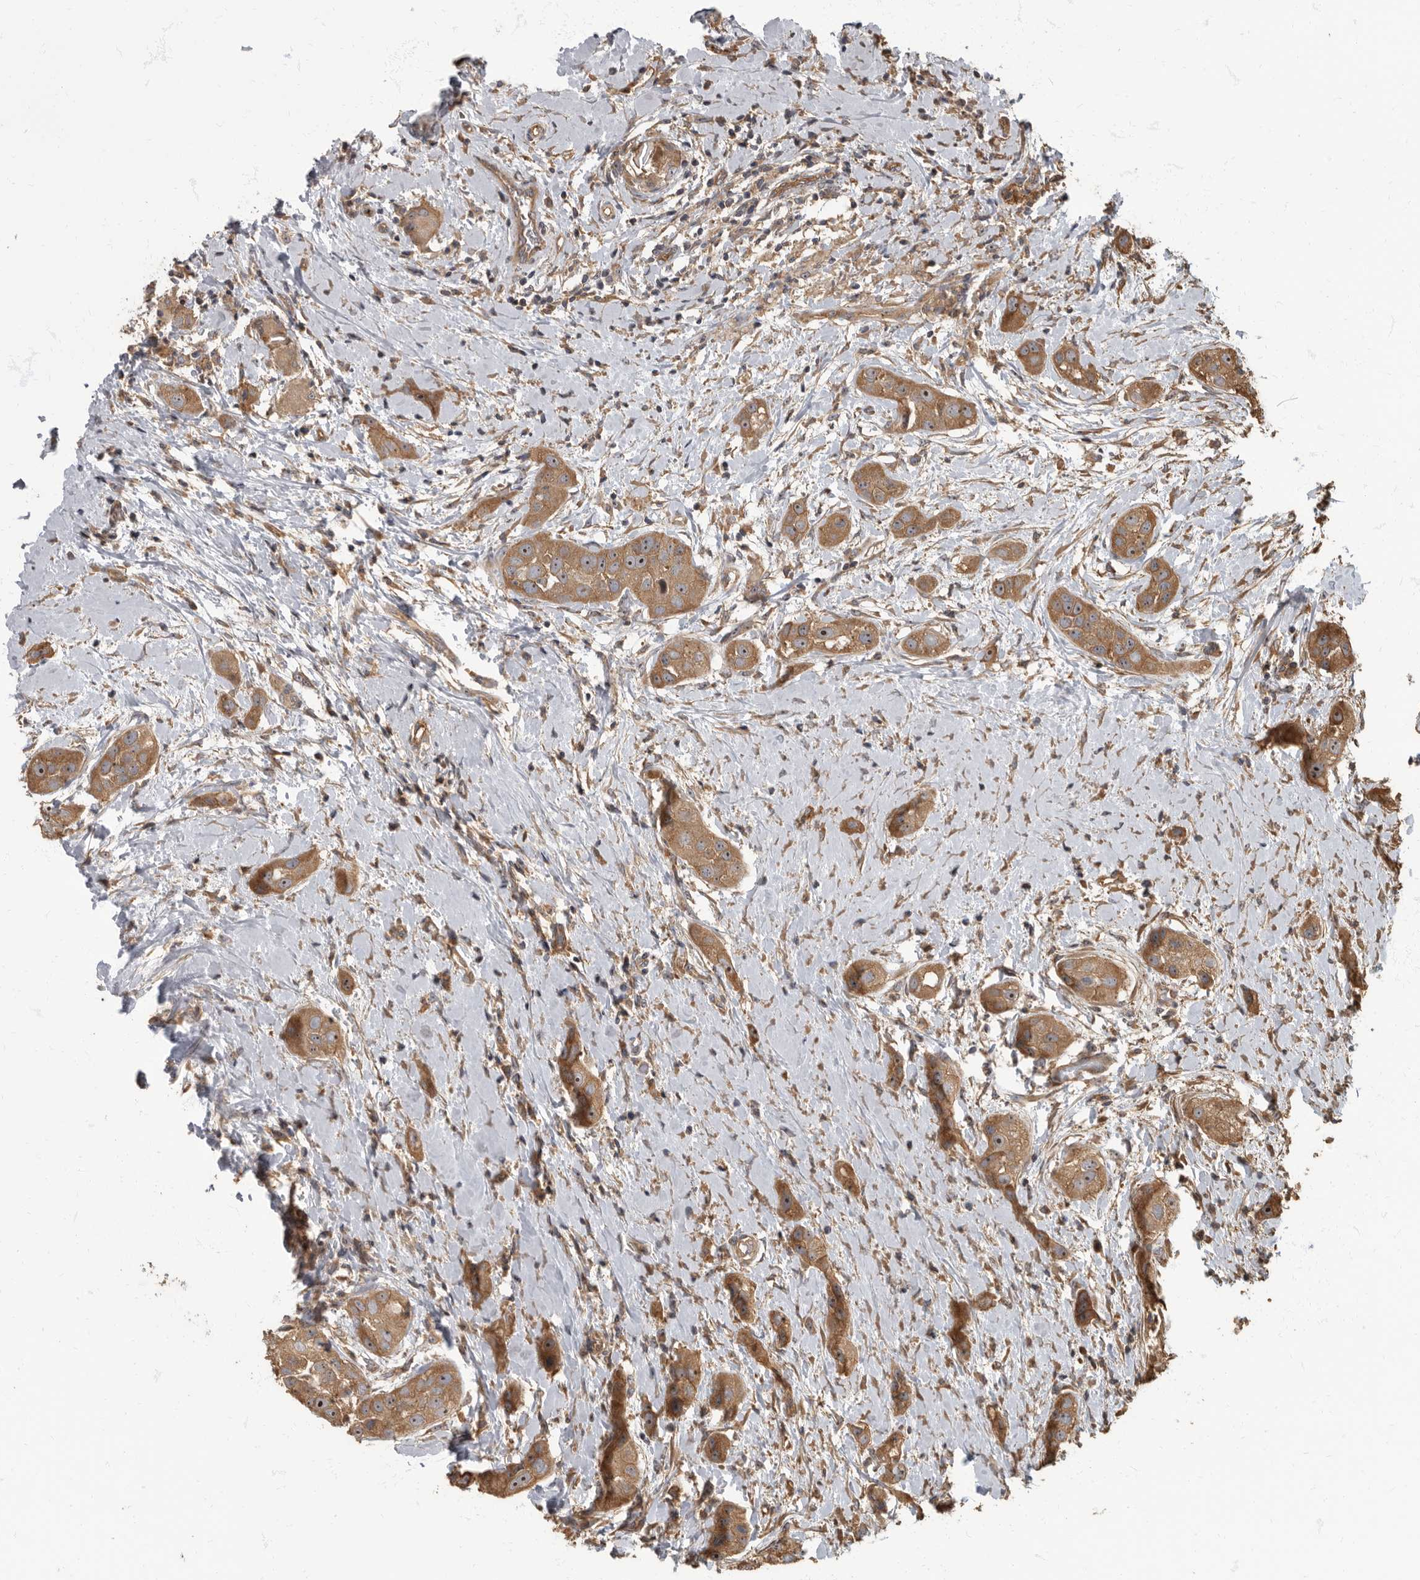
{"staining": {"intensity": "moderate", "quantity": ">75%", "location": "cytoplasmic/membranous,nuclear"}, "tissue": "head and neck cancer", "cell_type": "Tumor cells", "image_type": "cancer", "snomed": [{"axis": "morphology", "description": "Normal tissue, NOS"}, {"axis": "morphology", "description": "Squamous cell carcinoma, NOS"}, {"axis": "topography", "description": "Skeletal muscle"}, {"axis": "topography", "description": "Head-Neck"}], "caption": "Human head and neck cancer stained for a protein (brown) exhibits moderate cytoplasmic/membranous and nuclear positive positivity in approximately >75% of tumor cells.", "gene": "DAAM1", "patient": {"sex": "male", "age": 51}}